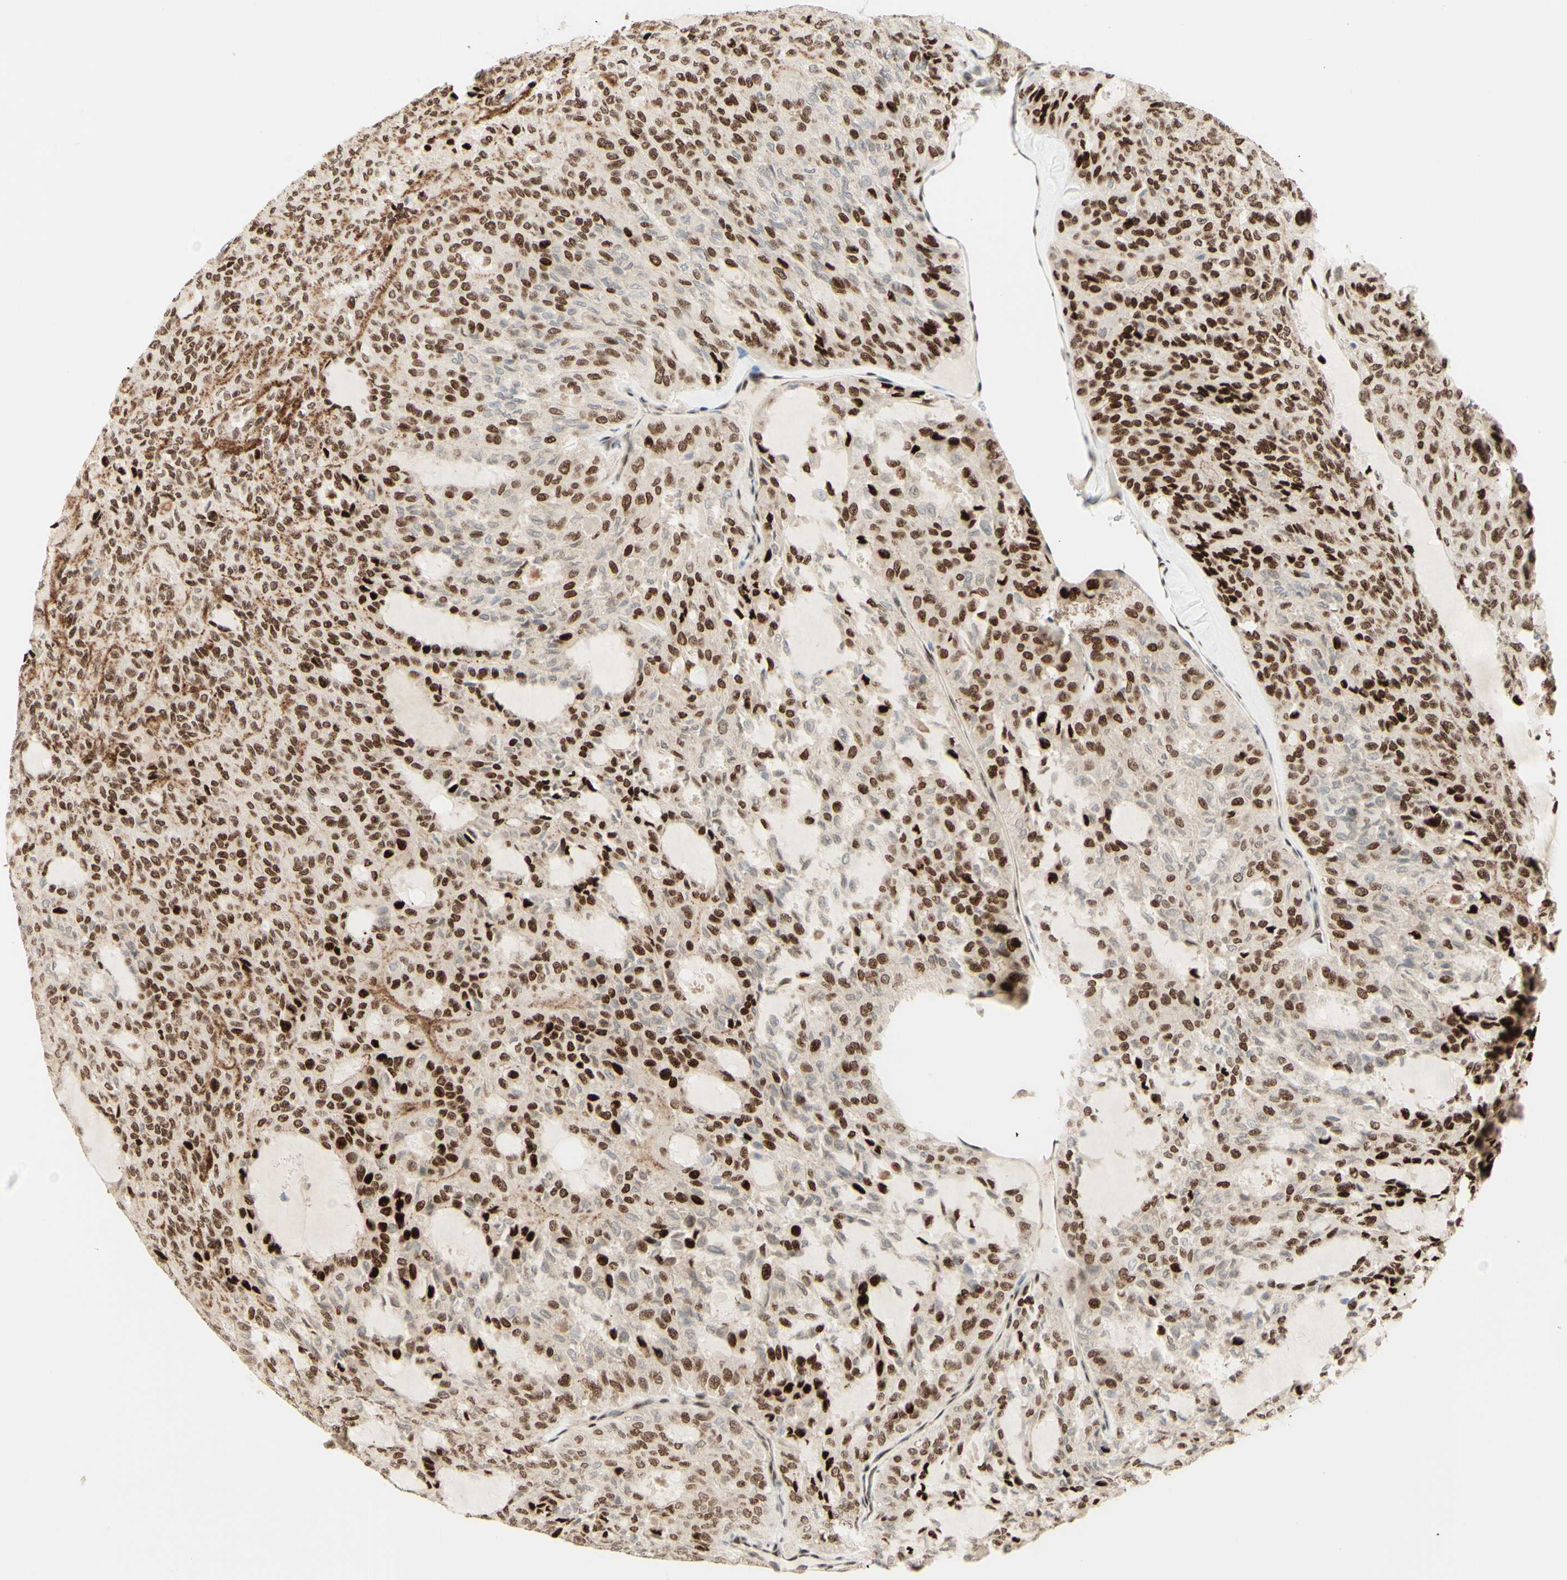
{"staining": {"intensity": "moderate", "quantity": ">75%", "location": "cytoplasmic/membranous,nuclear"}, "tissue": "thyroid cancer", "cell_type": "Tumor cells", "image_type": "cancer", "snomed": [{"axis": "morphology", "description": "Follicular adenoma carcinoma, NOS"}, {"axis": "topography", "description": "Thyroid gland"}], "caption": "High-power microscopy captured an immunohistochemistry (IHC) micrograph of follicular adenoma carcinoma (thyroid), revealing moderate cytoplasmic/membranous and nuclear staining in approximately >75% of tumor cells. Nuclei are stained in blue.", "gene": "CDKL5", "patient": {"sex": "male", "age": 75}}